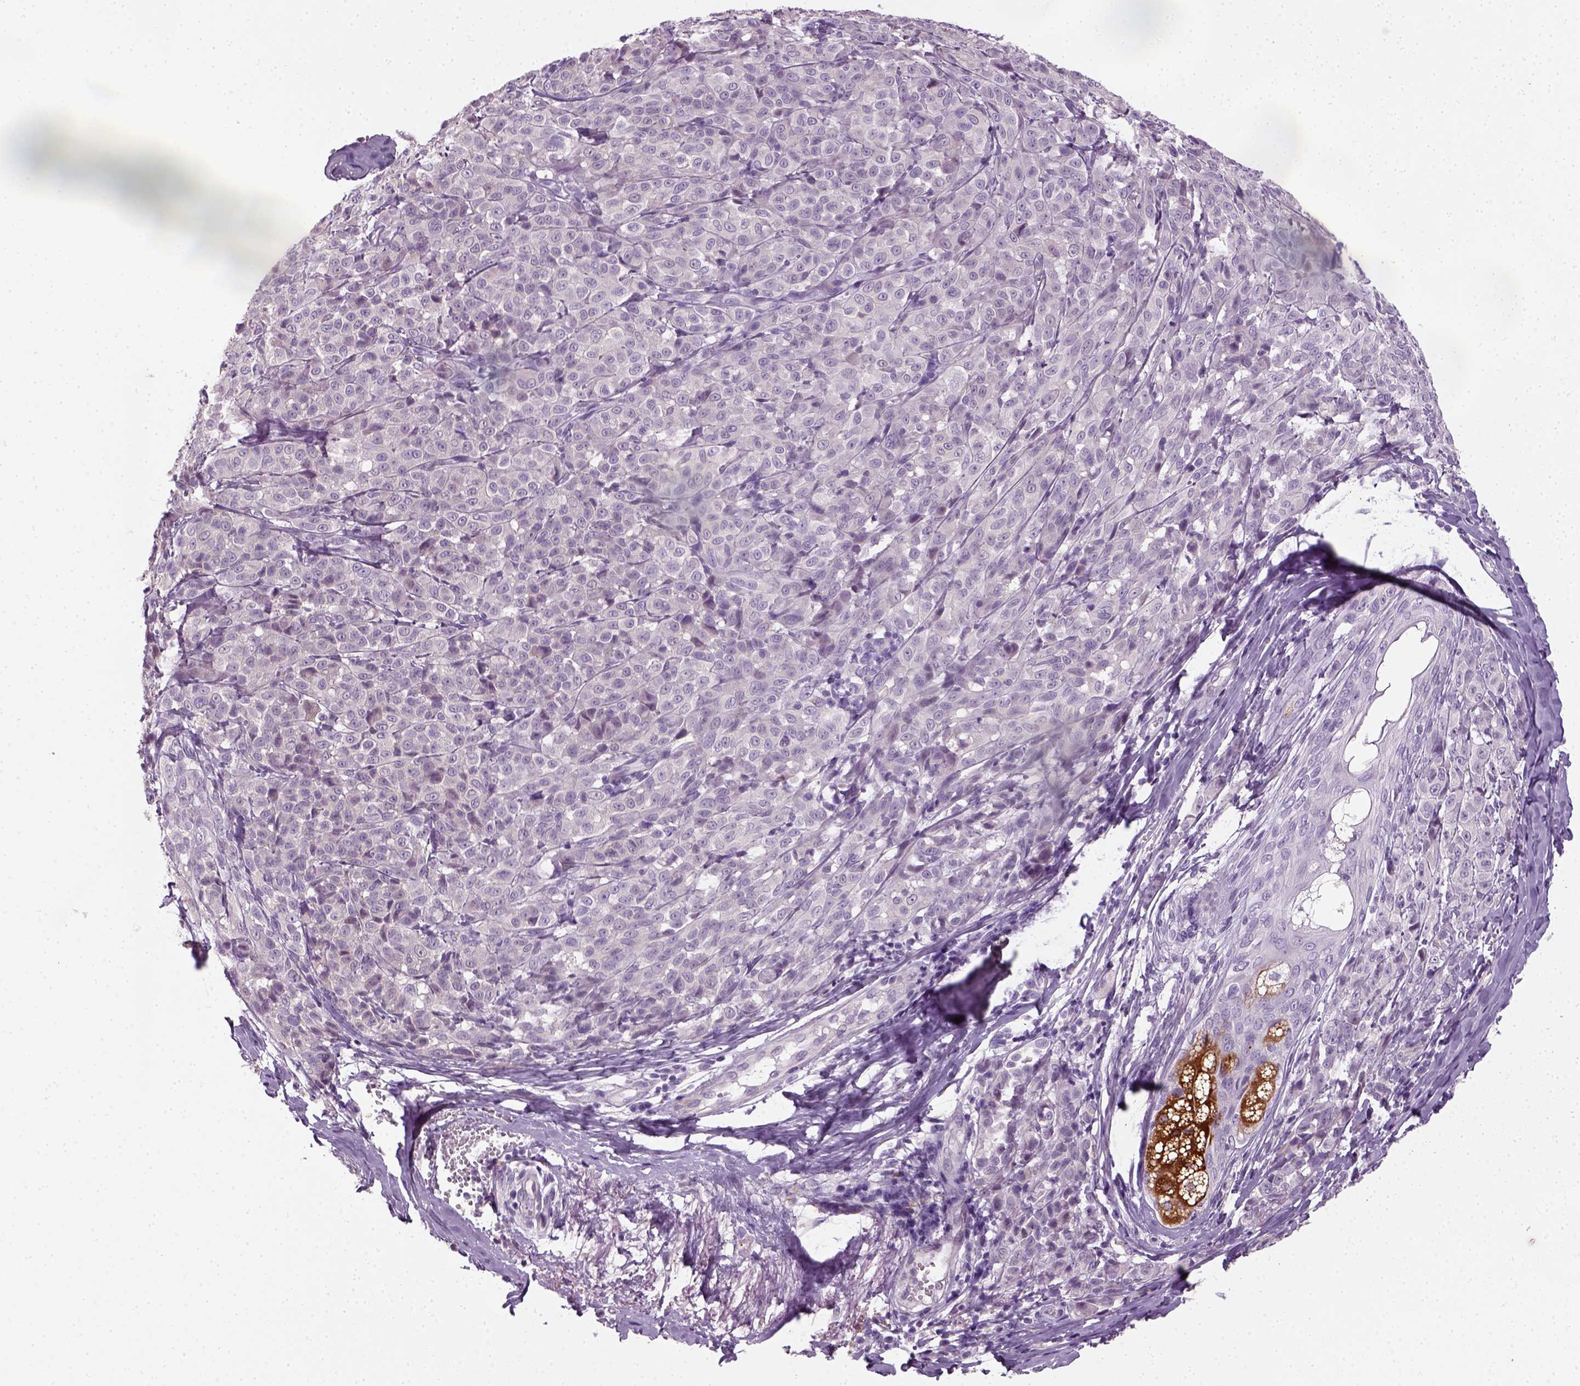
{"staining": {"intensity": "negative", "quantity": "none", "location": "none"}, "tissue": "melanoma", "cell_type": "Tumor cells", "image_type": "cancer", "snomed": [{"axis": "morphology", "description": "Malignant melanoma, NOS"}, {"axis": "topography", "description": "Skin"}], "caption": "A photomicrograph of malignant melanoma stained for a protein exhibits no brown staining in tumor cells. (DAB immunohistochemistry with hematoxylin counter stain).", "gene": "ELOVL3", "patient": {"sex": "male", "age": 89}}